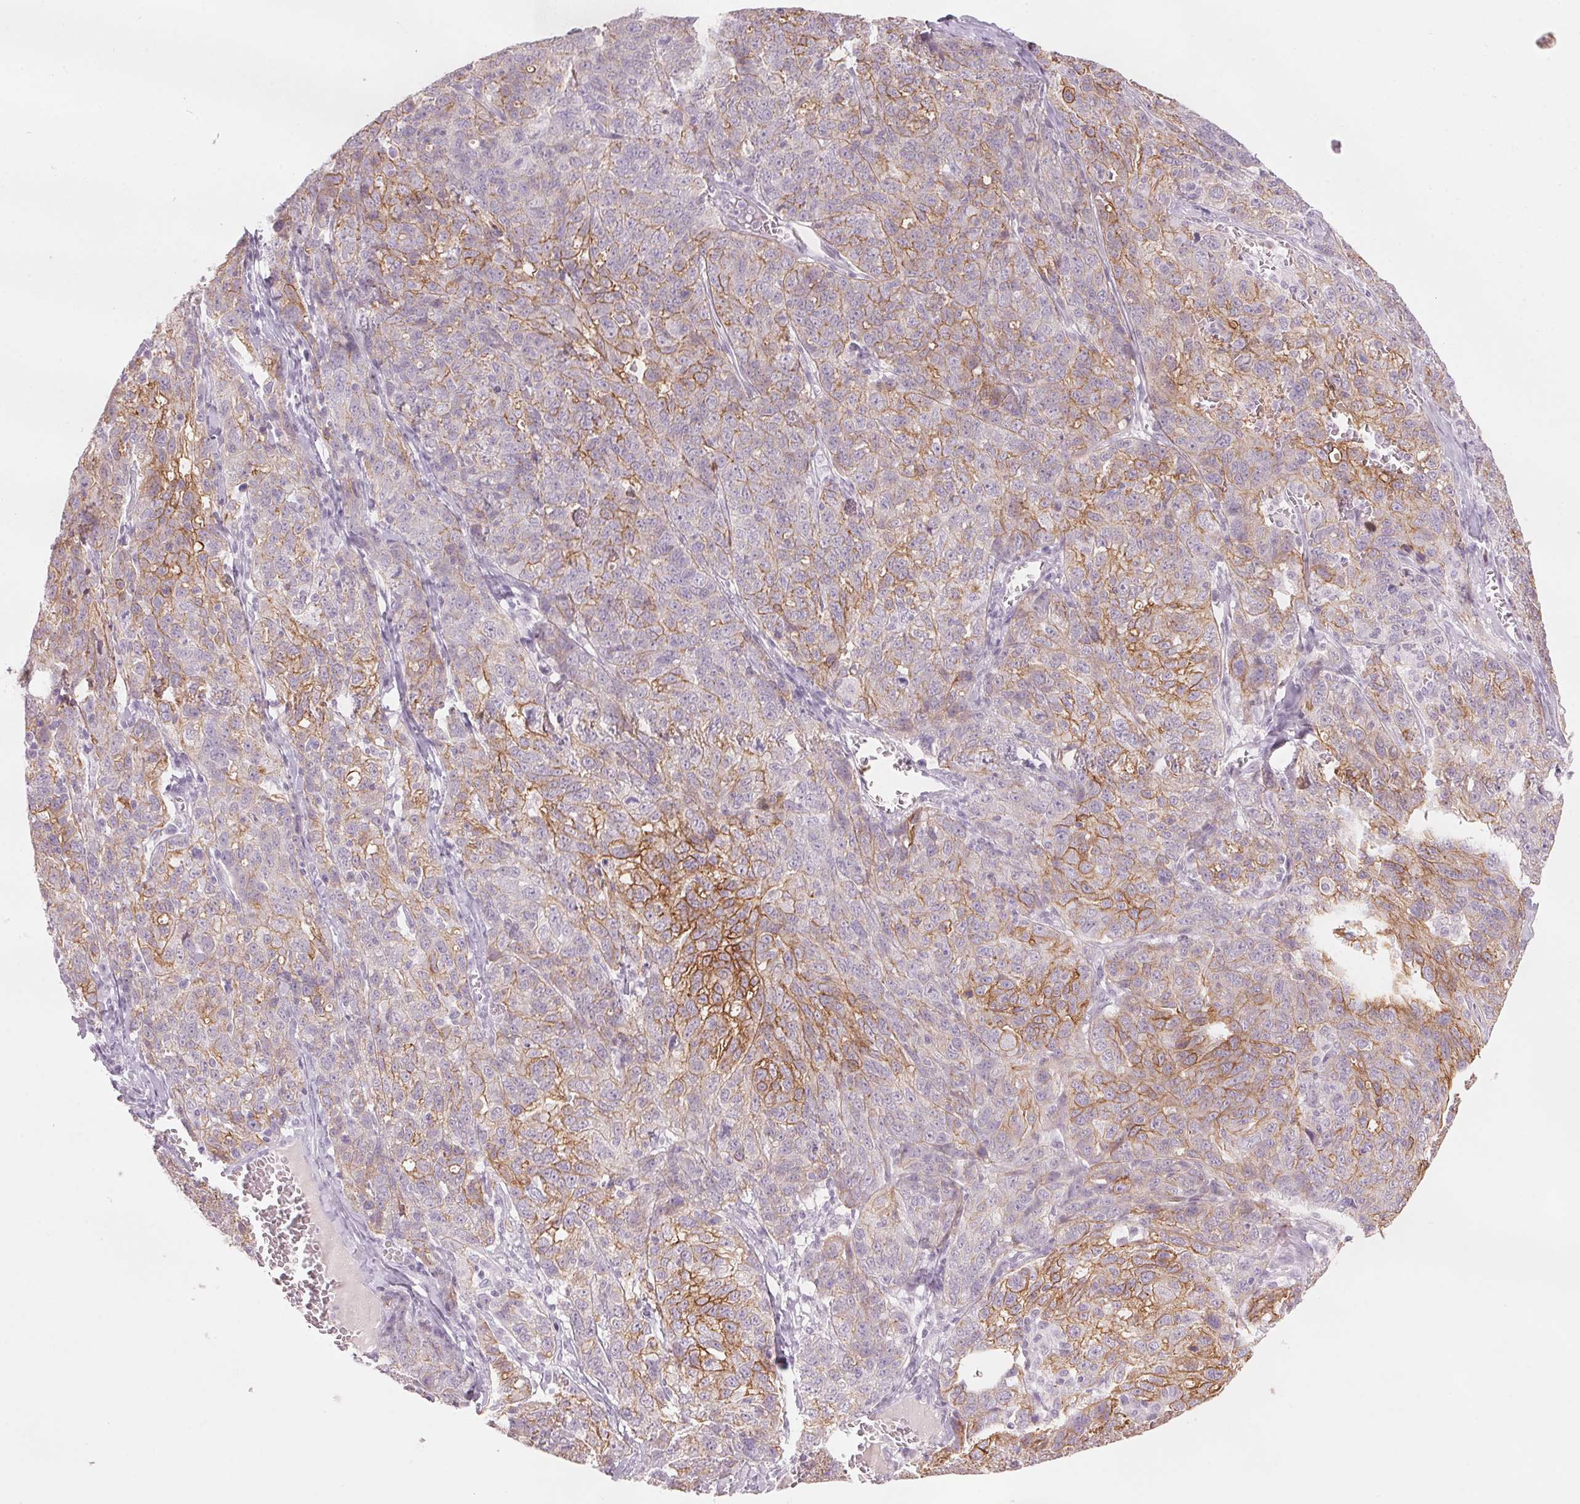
{"staining": {"intensity": "moderate", "quantity": "25%-75%", "location": "cytoplasmic/membranous"}, "tissue": "ovarian cancer", "cell_type": "Tumor cells", "image_type": "cancer", "snomed": [{"axis": "morphology", "description": "Cystadenocarcinoma, serous, NOS"}, {"axis": "topography", "description": "Ovary"}], "caption": "Ovarian cancer (serous cystadenocarcinoma) tissue demonstrates moderate cytoplasmic/membranous staining in approximately 25%-75% of tumor cells, visualized by immunohistochemistry.", "gene": "SCTR", "patient": {"sex": "female", "age": 71}}